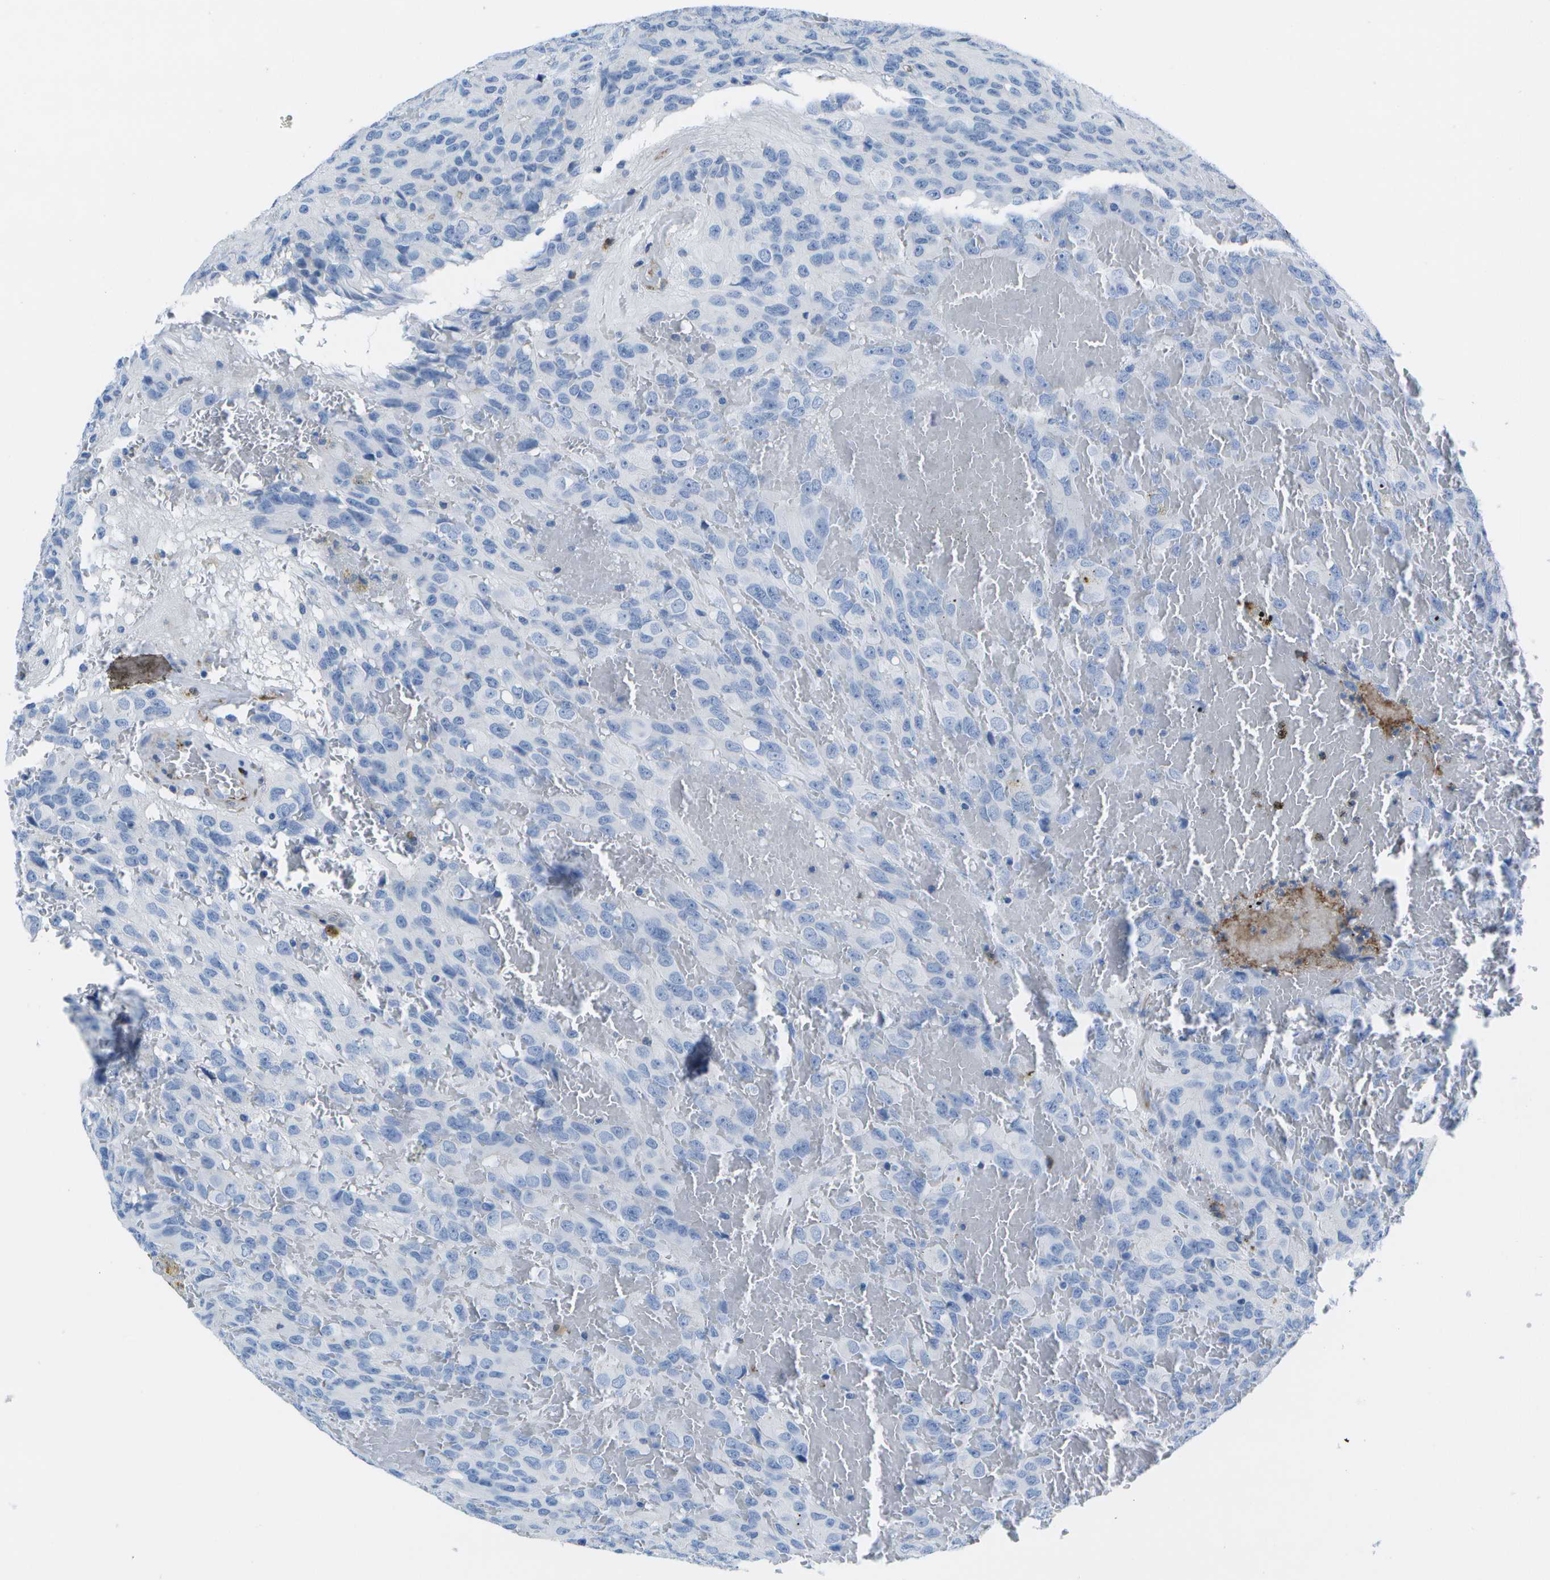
{"staining": {"intensity": "negative", "quantity": "none", "location": "none"}, "tissue": "glioma", "cell_type": "Tumor cells", "image_type": "cancer", "snomed": [{"axis": "morphology", "description": "Glioma, malignant, High grade"}, {"axis": "topography", "description": "Brain"}], "caption": "Micrograph shows no protein positivity in tumor cells of glioma tissue.", "gene": "ADGRG6", "patient": {"sex": "male", "age": 32}}